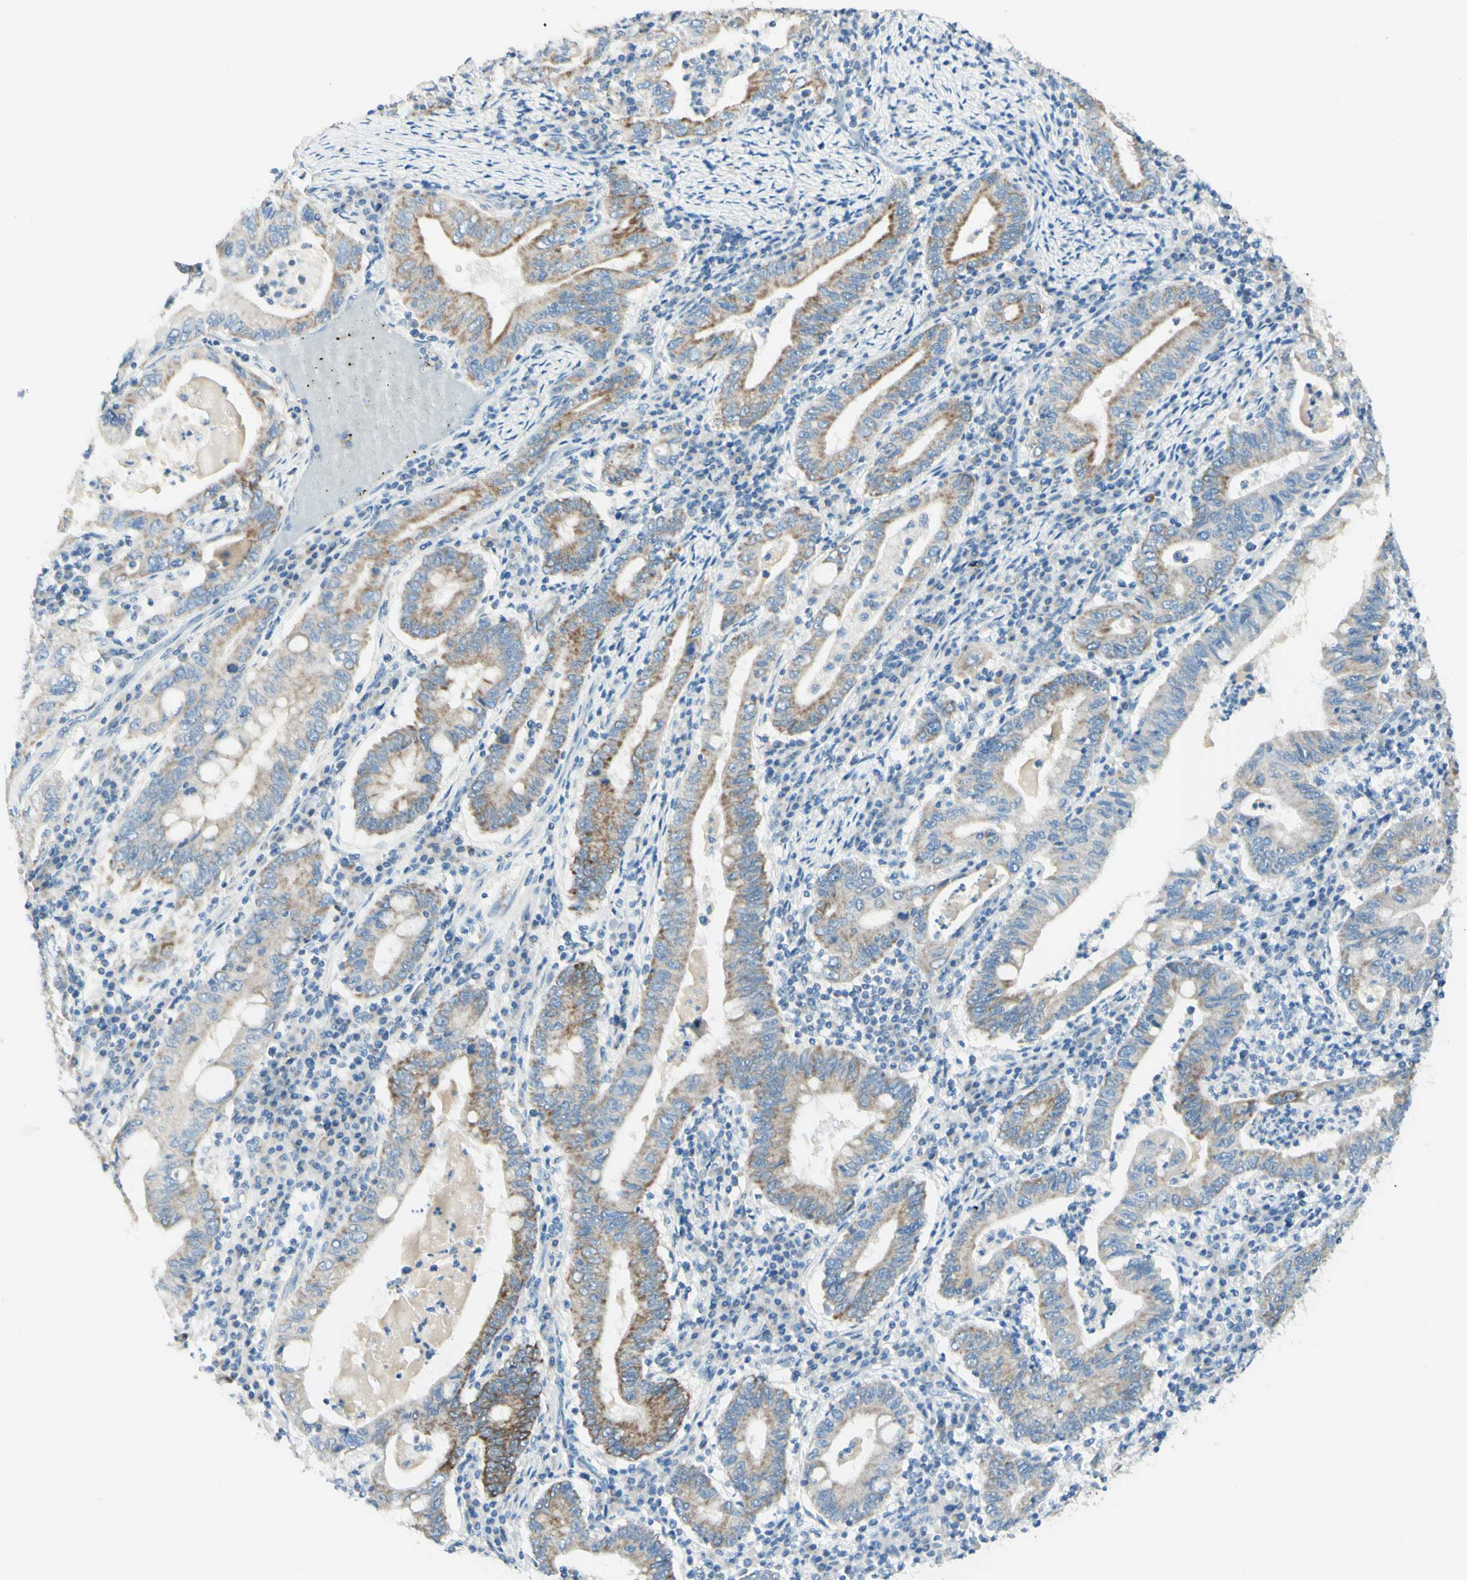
{"staining": {"intensity": "moderate", "quantity": "25%-75%", "location": "cytoplasmic/membranous"}, "tissue": "stomach cancer", "cell_type": "Tumor cells", "image_type": "cancer", "snomed": [{"axis": "morphology", "description": "Normal tissue, NOS"}, {"axis": "morphology", "description": "Adenocarcinoma, NOS"}, {"axis": "topography", "description": "Esophagus"}, {"axis": "topography", "description": "Stomach, upper"}, {"axis": "topography", "description": "Peripheral nerve tissue"}], "caption": "Human stomach cancer (adenocarcinoma) stained for a protein (brown) exhibits moderate cytoplasmic/membranous positive staining in about 25%-75% of tumor cells.", "gene": "ARMC10", "patient": {"sex": "male", "age": 62}}